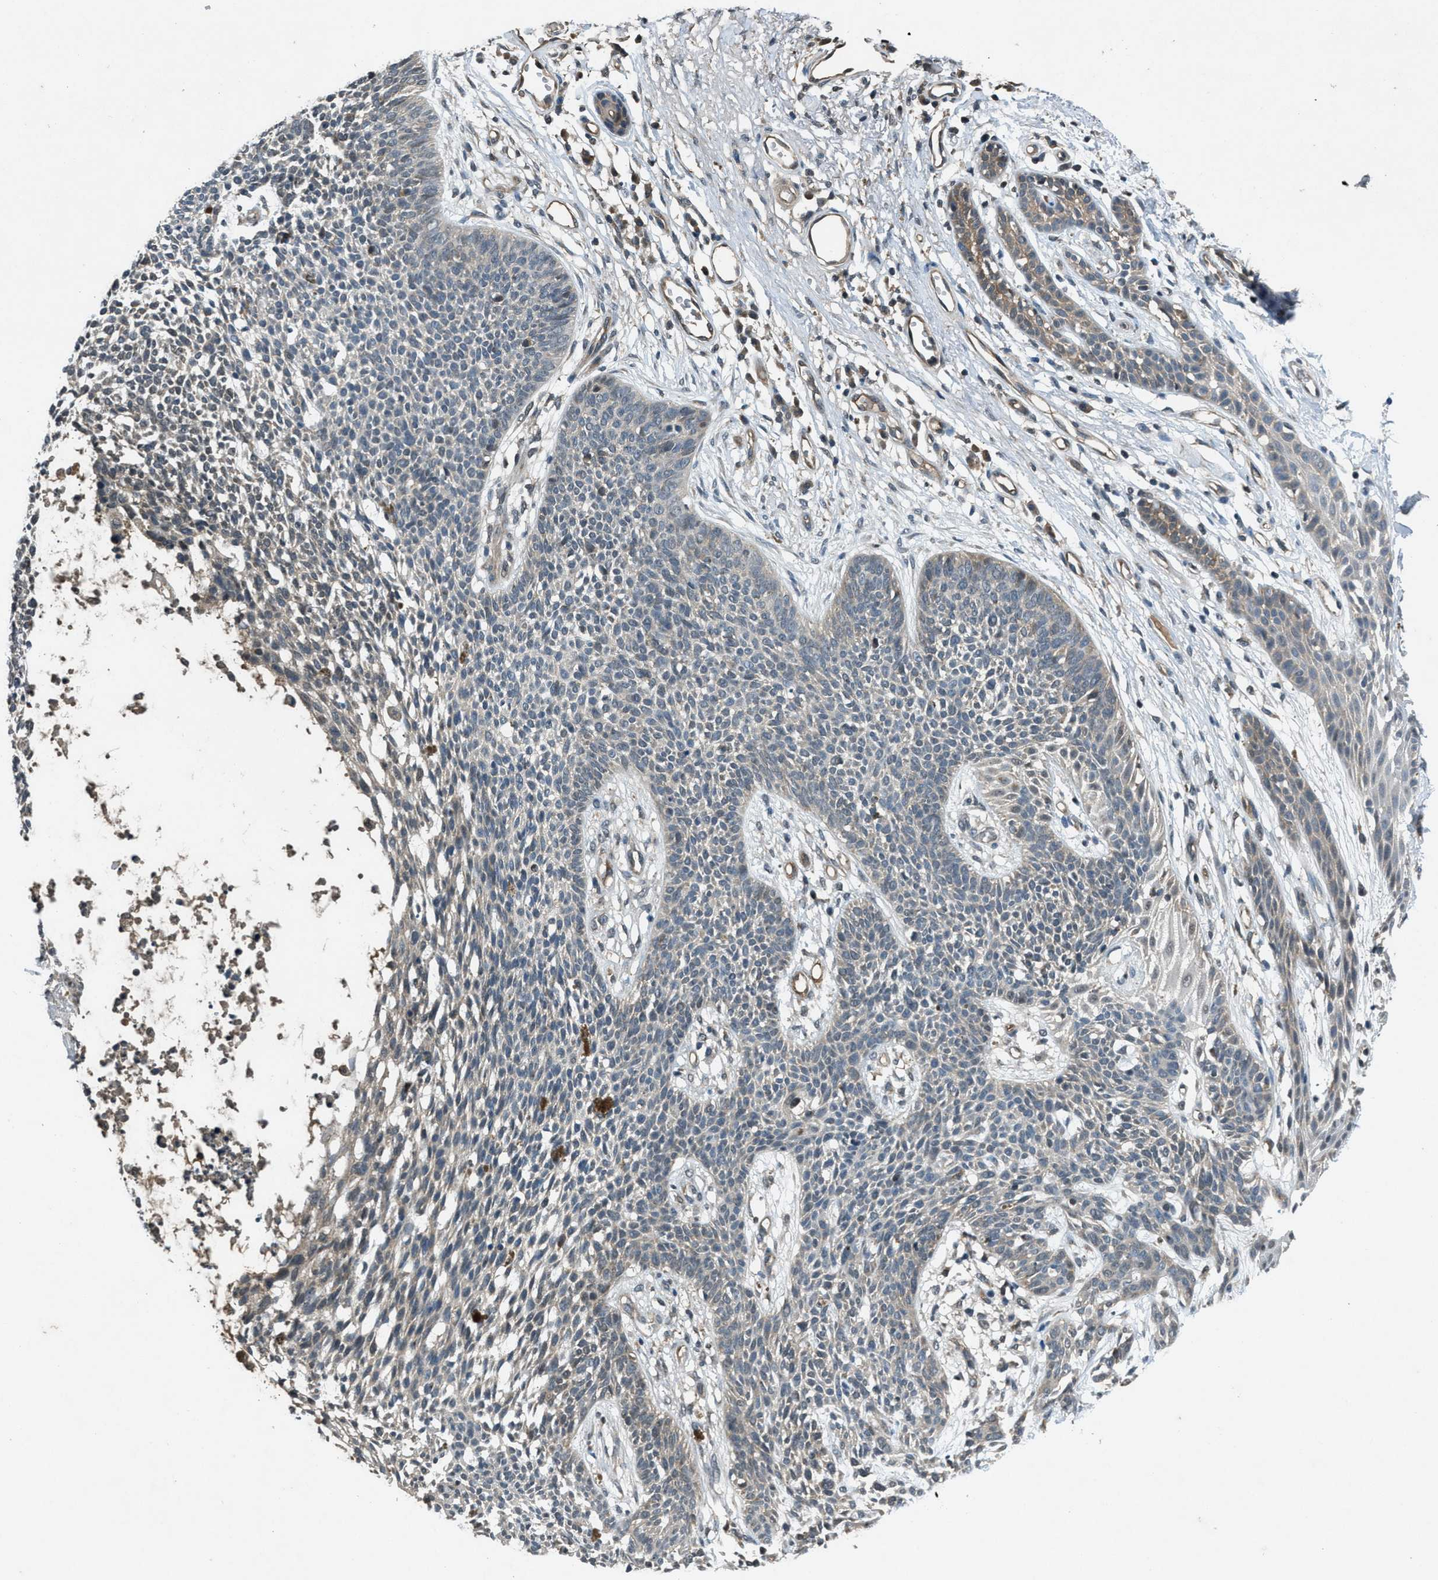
{"staining": {"intensity": "moderate", "quantity": "<25%", "location": "cytoplasmic/membranous"}, "tissue": "skin cancer", "cell_type": "Tumor cells", "image_type": "cancer", "snomed": [{"axis": "morphology", "description": "Basal cell carcinoma"}, {"axis": "topography", "description": "Skin"}], "caption": "Brown immunohistochemical staining in human skin cancer reveals moderate cytoplasmic/membranous expression in approximately <25% of tumor cells.", "gene": "DUSP6", "patient": {"sex": "female", "age": 84}}